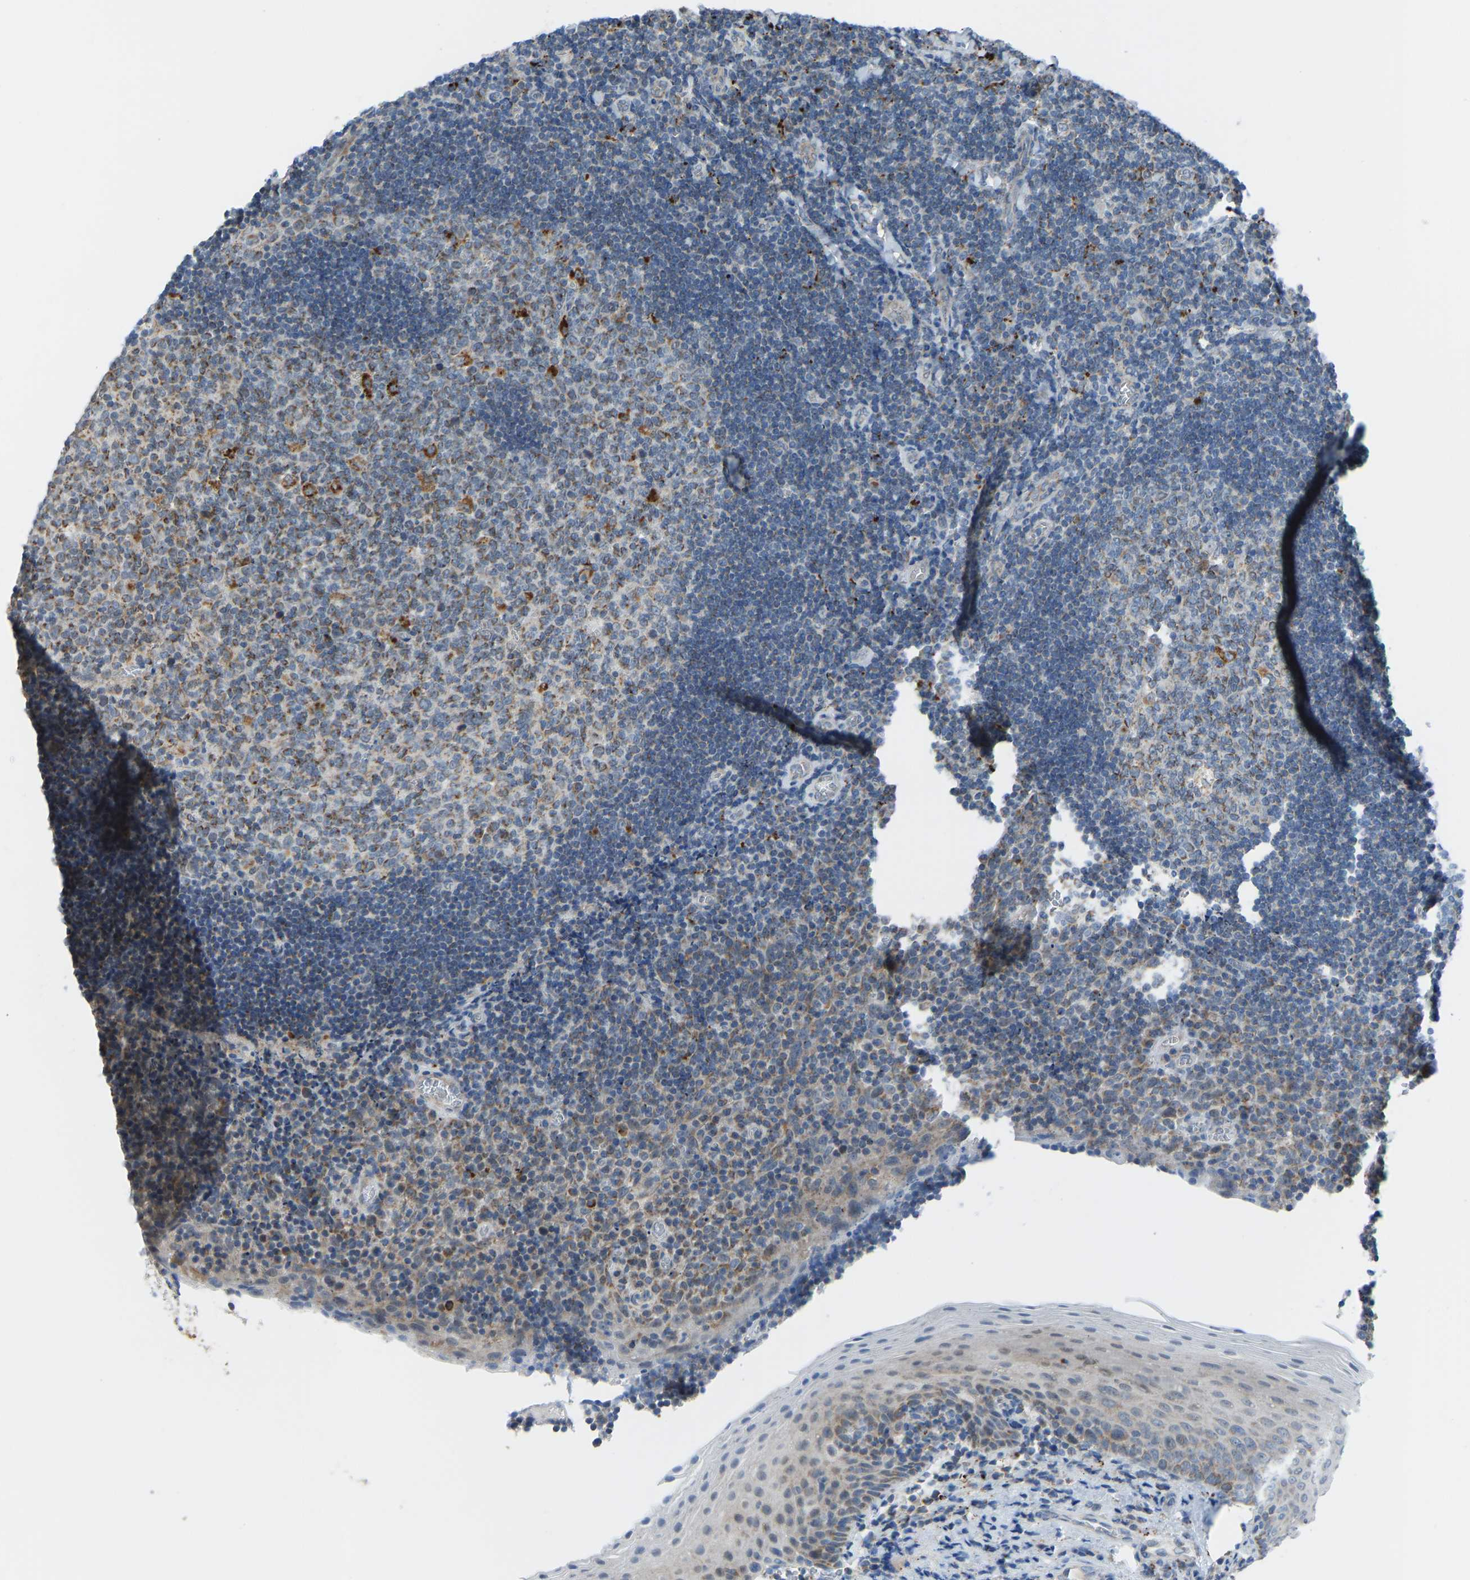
{"staining": {"intensity": "moderate", "quantity": "25%-75%", "location": "cytoplasmic/membranous"}, "tissue": "tonsil", "cell_type": "Germinal center cells", "image_type": "normal", "snomed": [{"axis": "morphology", "description": "Normal tissue, NOS"}, {"axis": "morphology", "description": "Inflammation, NOS"}, {"axis": "topography", "description": "Tonsil"}], "caption": "This image exhibits immunohistochemistry (IHC) staining of unremarkable human tonsil, with medium moderate cytoplasmic/membranous positivity in approximately 25%-75% of germinal center cells.", "gene": "SMIM20", "patient": {"sex": "female", "age": 31}}